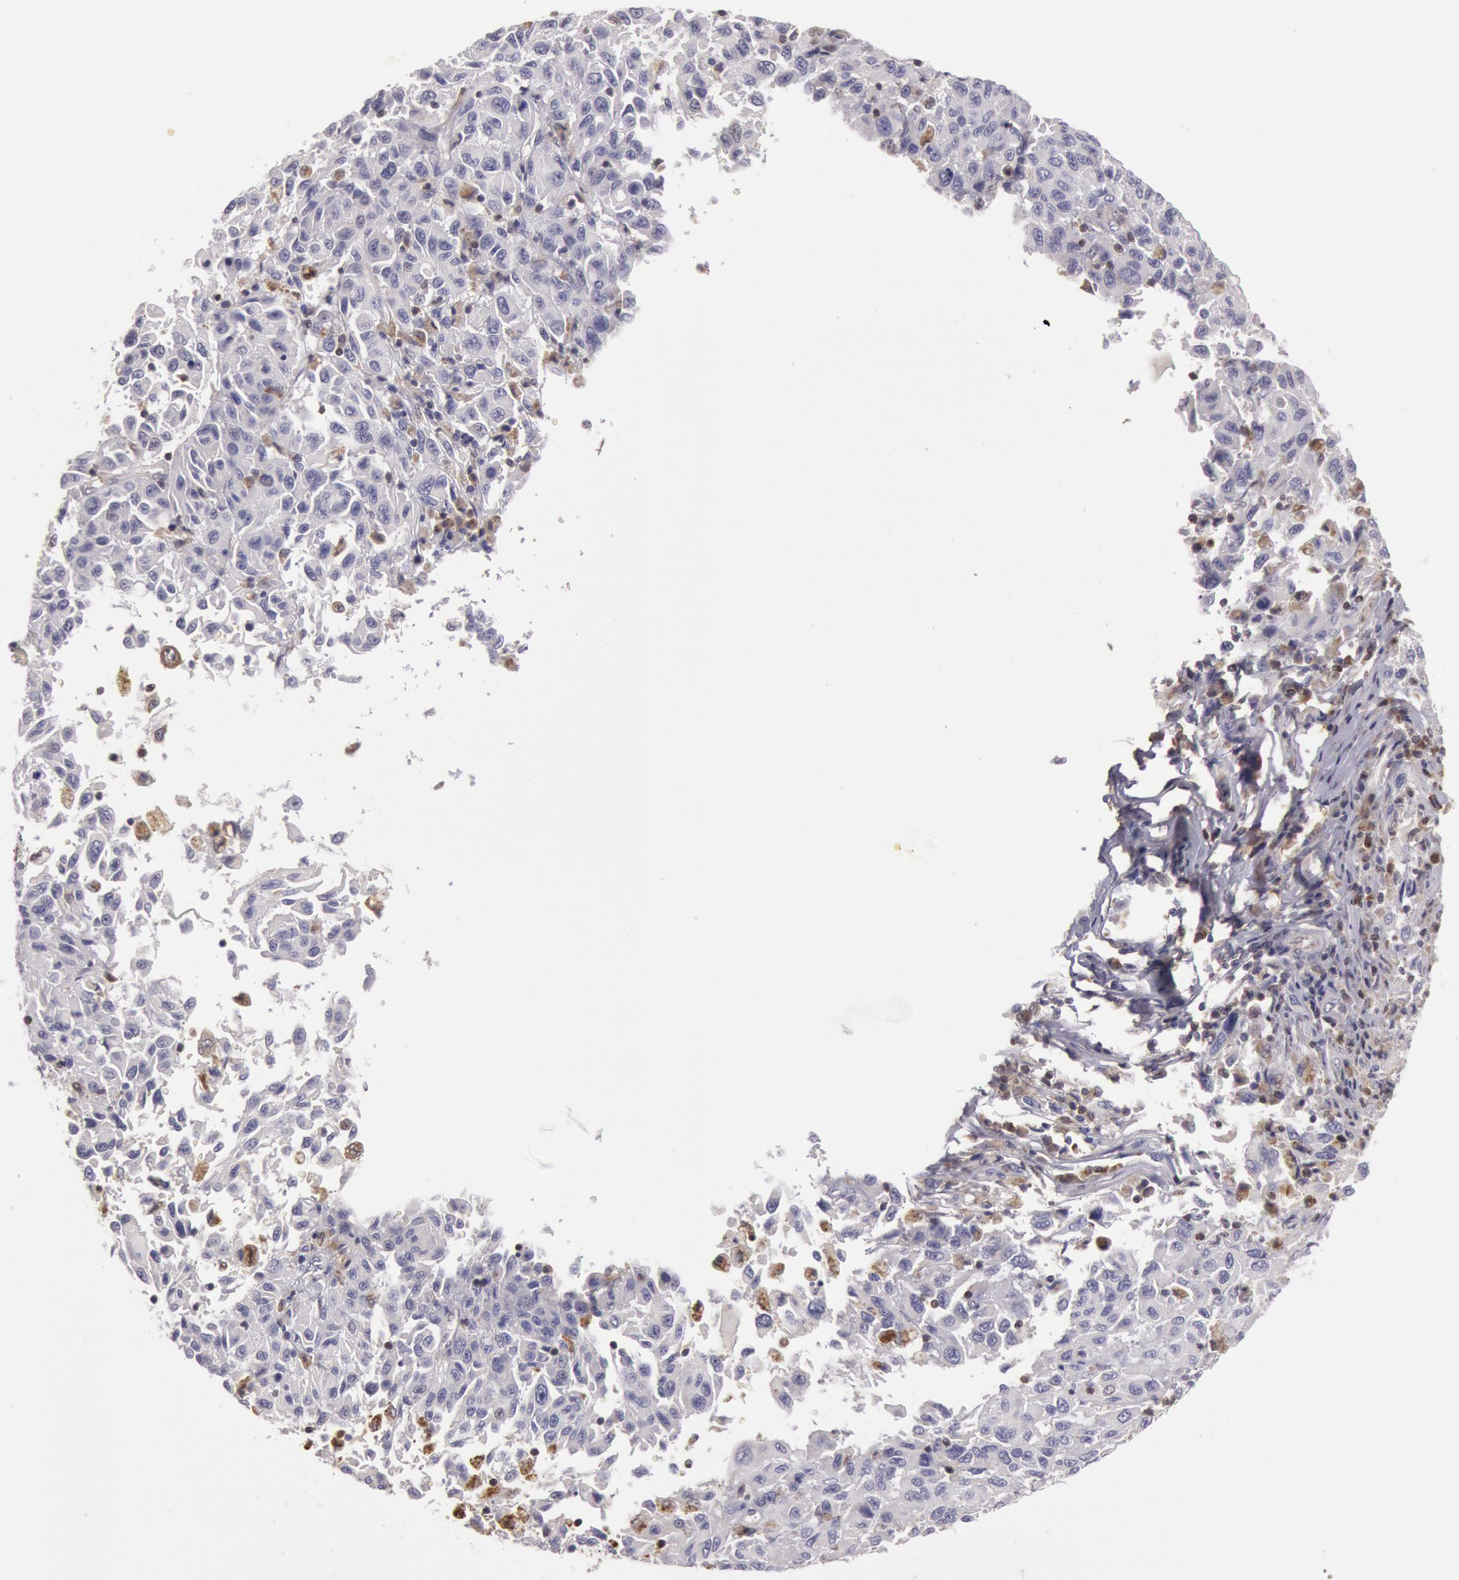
{"staining": {"intensity": "negative", "quantity": "none", "location": "none"}, "tissue": "melanoma", "cell_type": "Tumor cells", "image_type": "cancer", "snomed": [{"axis": "morphology", "description": "Malignant melanoma, NOS"}, {"axis": "topography", "description": "Skin"}], "caption": "DAB immunohistochemical staining of human melanoma reveals no significant positivity in tumor cells.", "gene": "MPST", "patient": {"sex": "female", "age": 77}}